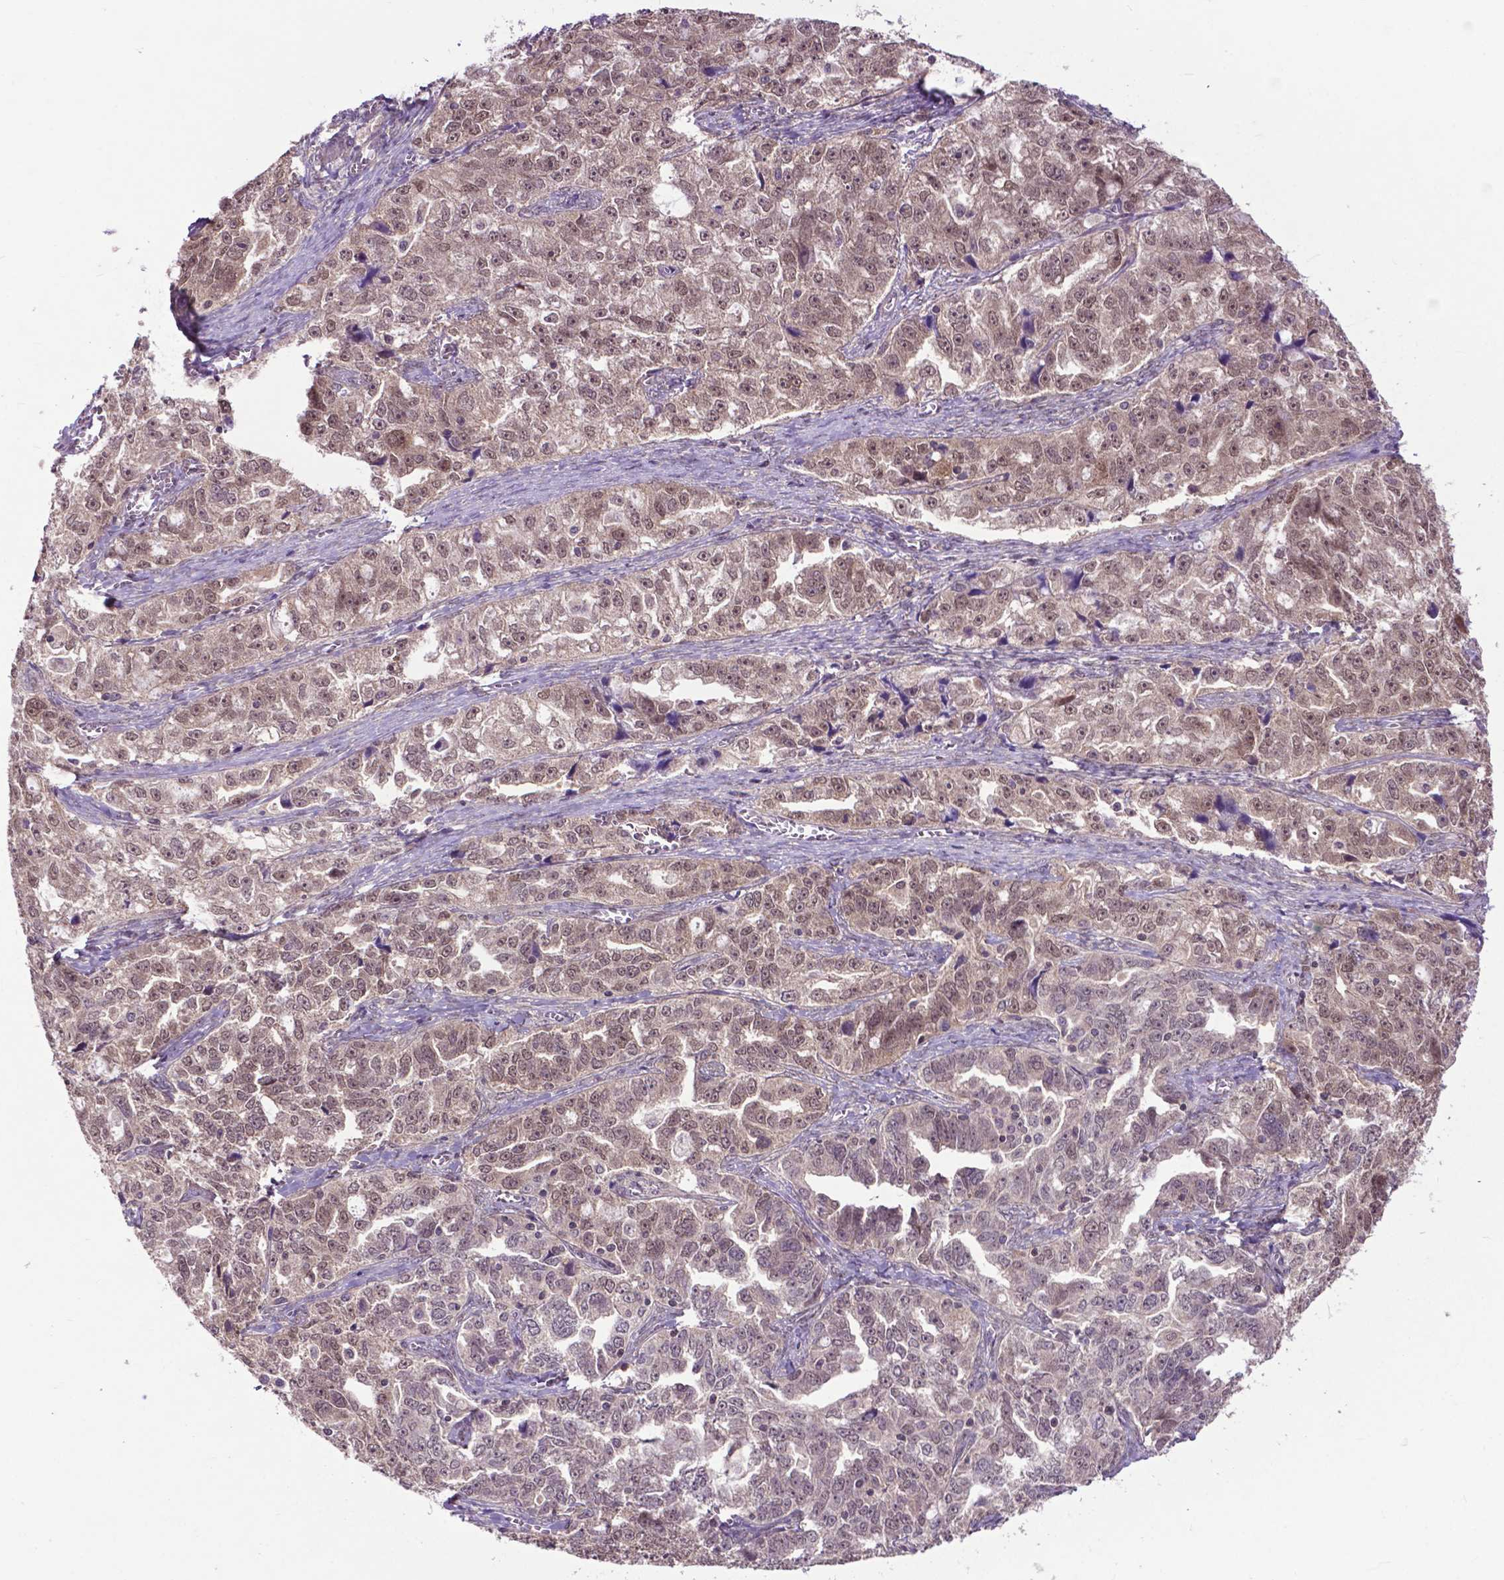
{"staining": {"intensity": "moderate", "quantity": ">75%", "location": "nuclear"}, "tissue": "ovarian cancer", "cell_type": "Tumor cells", "image_type": "cancer", "snomed": [{"axis": "morphology", "description": "Cystadenocarcinoma, serous, NOS"}, {"axis": "topography", "description": "Ovary"}], "caption": "Immunohistochemical staining of ovarian cancer (serous cystadenocarcinoma) demonstrates medium levels of moderate nuclear protein expression in about >75% of tumor cells. (IHC, brightfield microscopy, high magnification).", "gene": "OTUB1", "patient": {"sex": "female", "age": 51}}